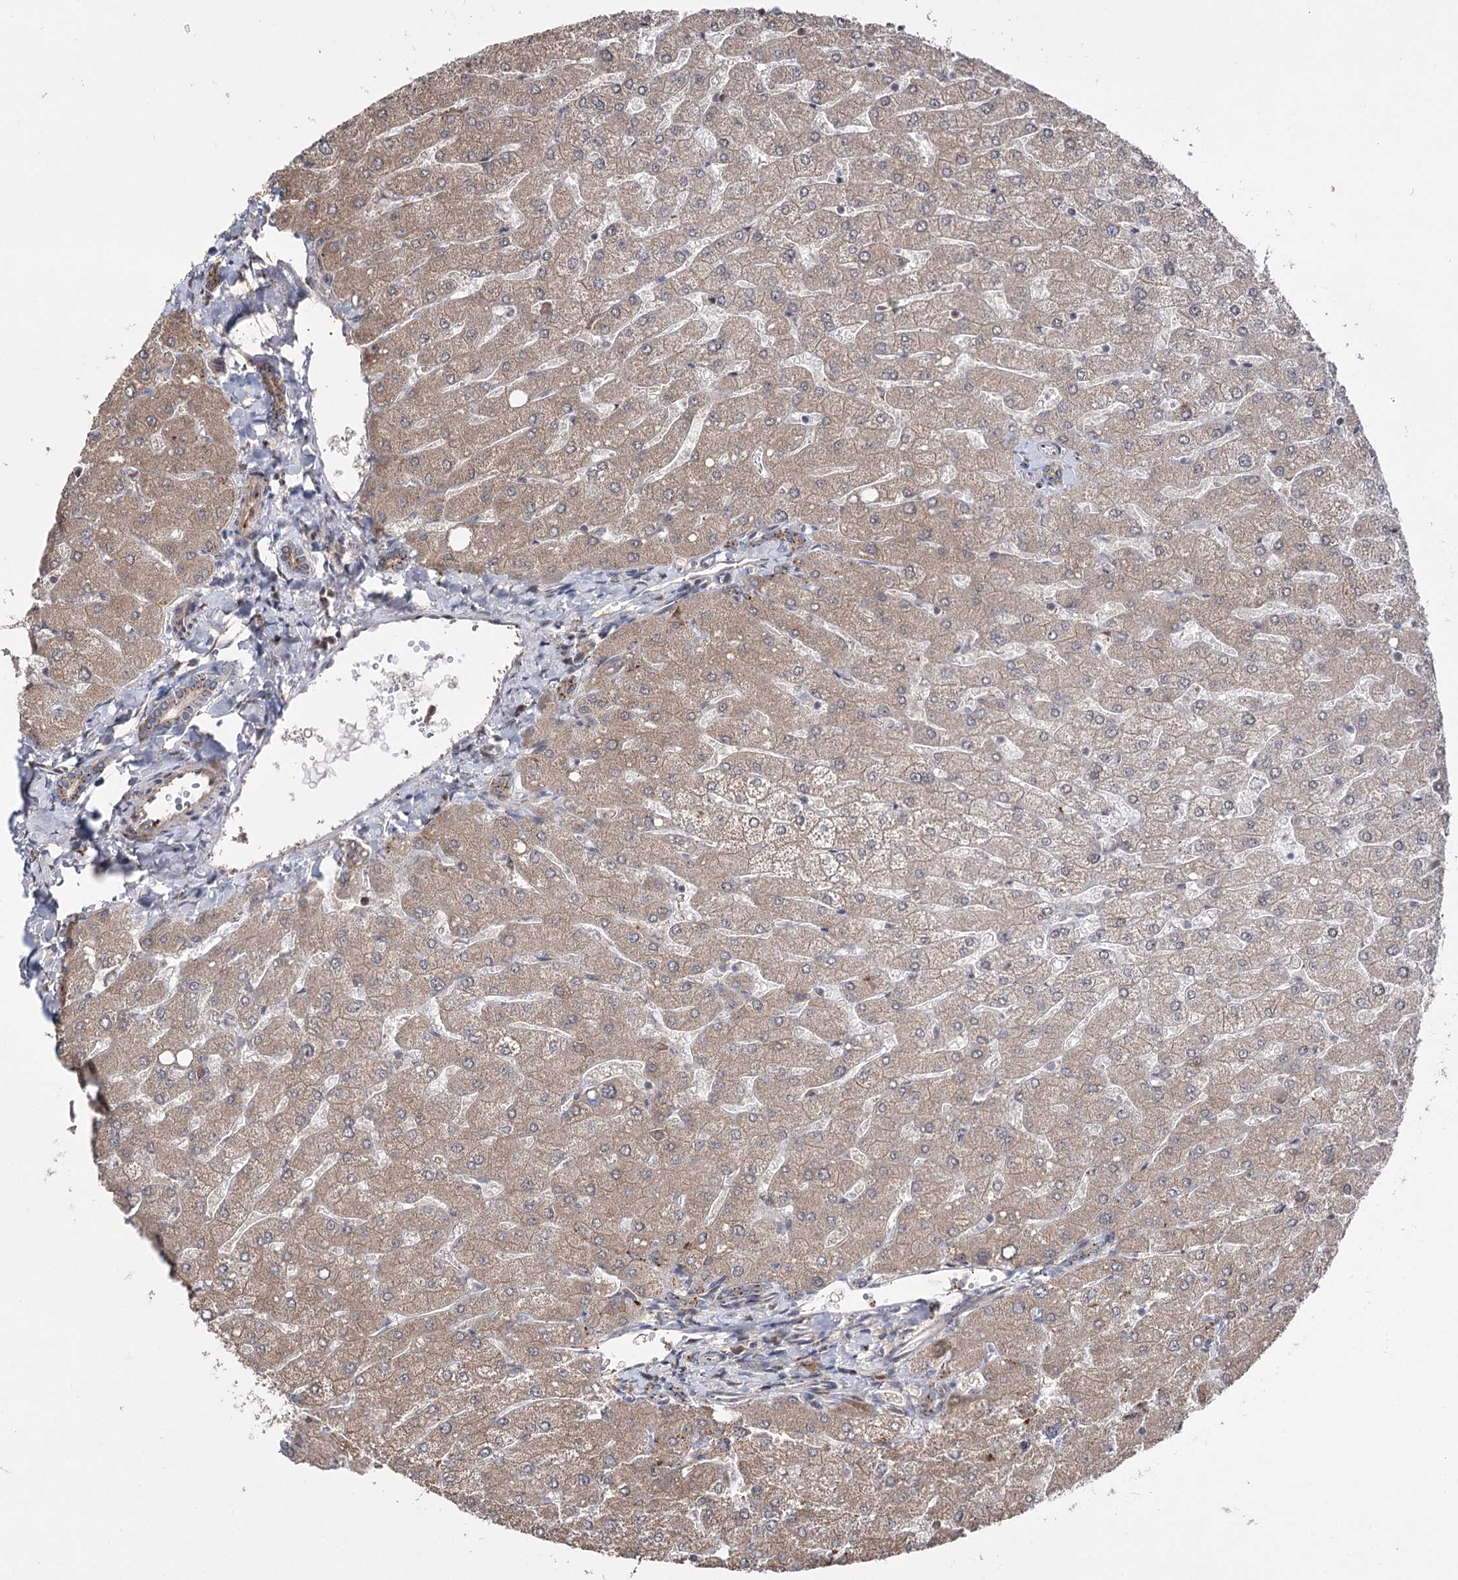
{"staining": {"intensity": "strong", "quantity": ">75%", "location": "cytoplasmic/membranous"}, "tissue": "liver", "cell_type": "Cholangiocytes", "image_type": "normal", "snomed": [{"axis": "morphology", "description": "Normal tissue, NOS"}, {"axis": "topography", "description": "Liver"}], "caption": "The photomicrograph reveals a brown stain indicating the presence of a protein in the cytoplasmic/membranous of cholangiocytes in liver.", "gene": "ARHGAP20", "patient": {"sex": "male", "age": 55}}